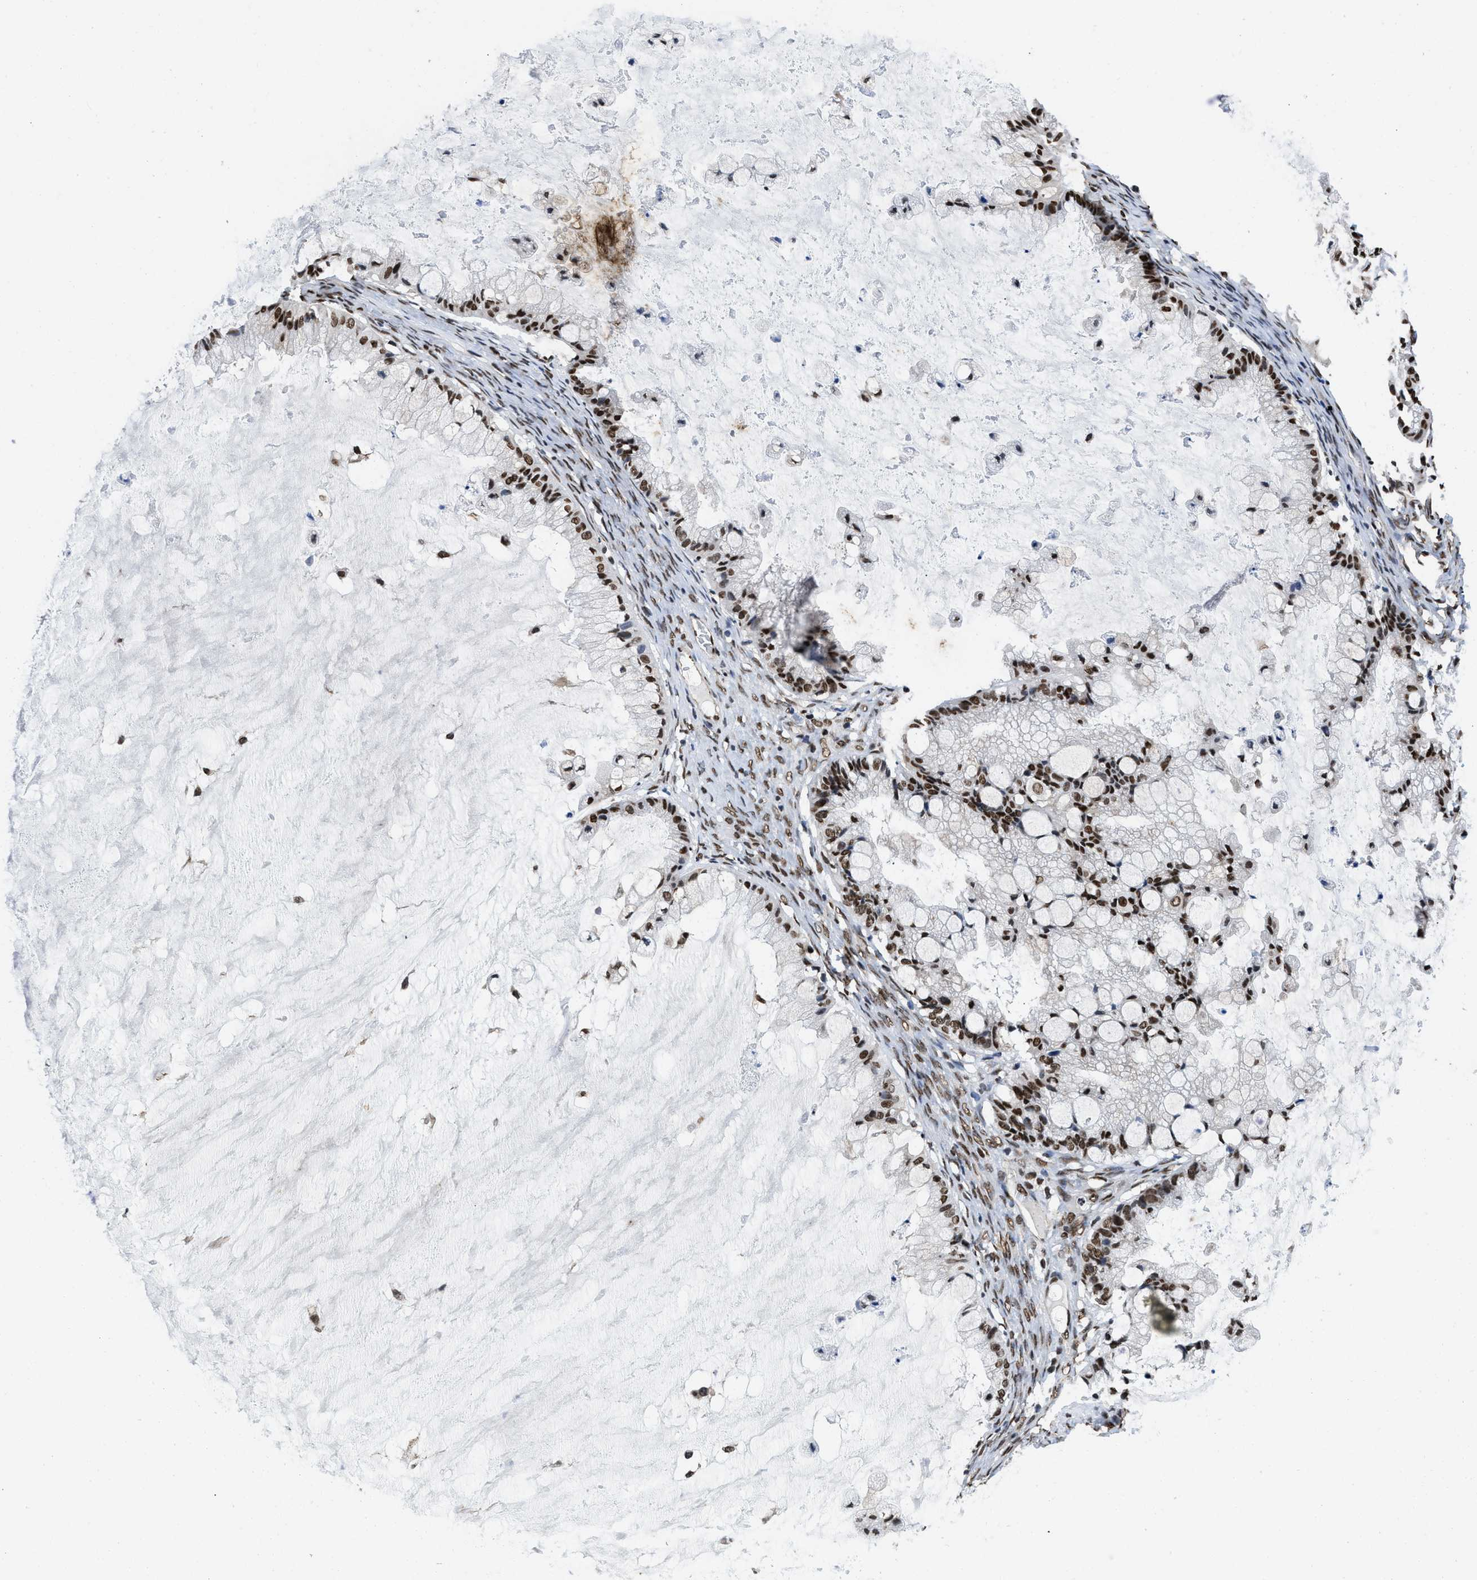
{"staining": {"intensity": "strong", "quantity": ">75%", "location": "nuclear"}, "tissue": "ovarian cancer", "cell_type": "Tumor cells", "image_type": "cancer", "snomed": [{"axis": "morphology", "description": "Cystadenocarcinoma, mucinous, NOS"}, {"axis": "topography", "description": "Ovary"}], "caption": "IHC of human ovarian cancer demonstrates high levels of strong nuclear staining in about >75% of tumor cells.", "gene": "SAFB", "patient": {"sex": "female", "age": 57}}